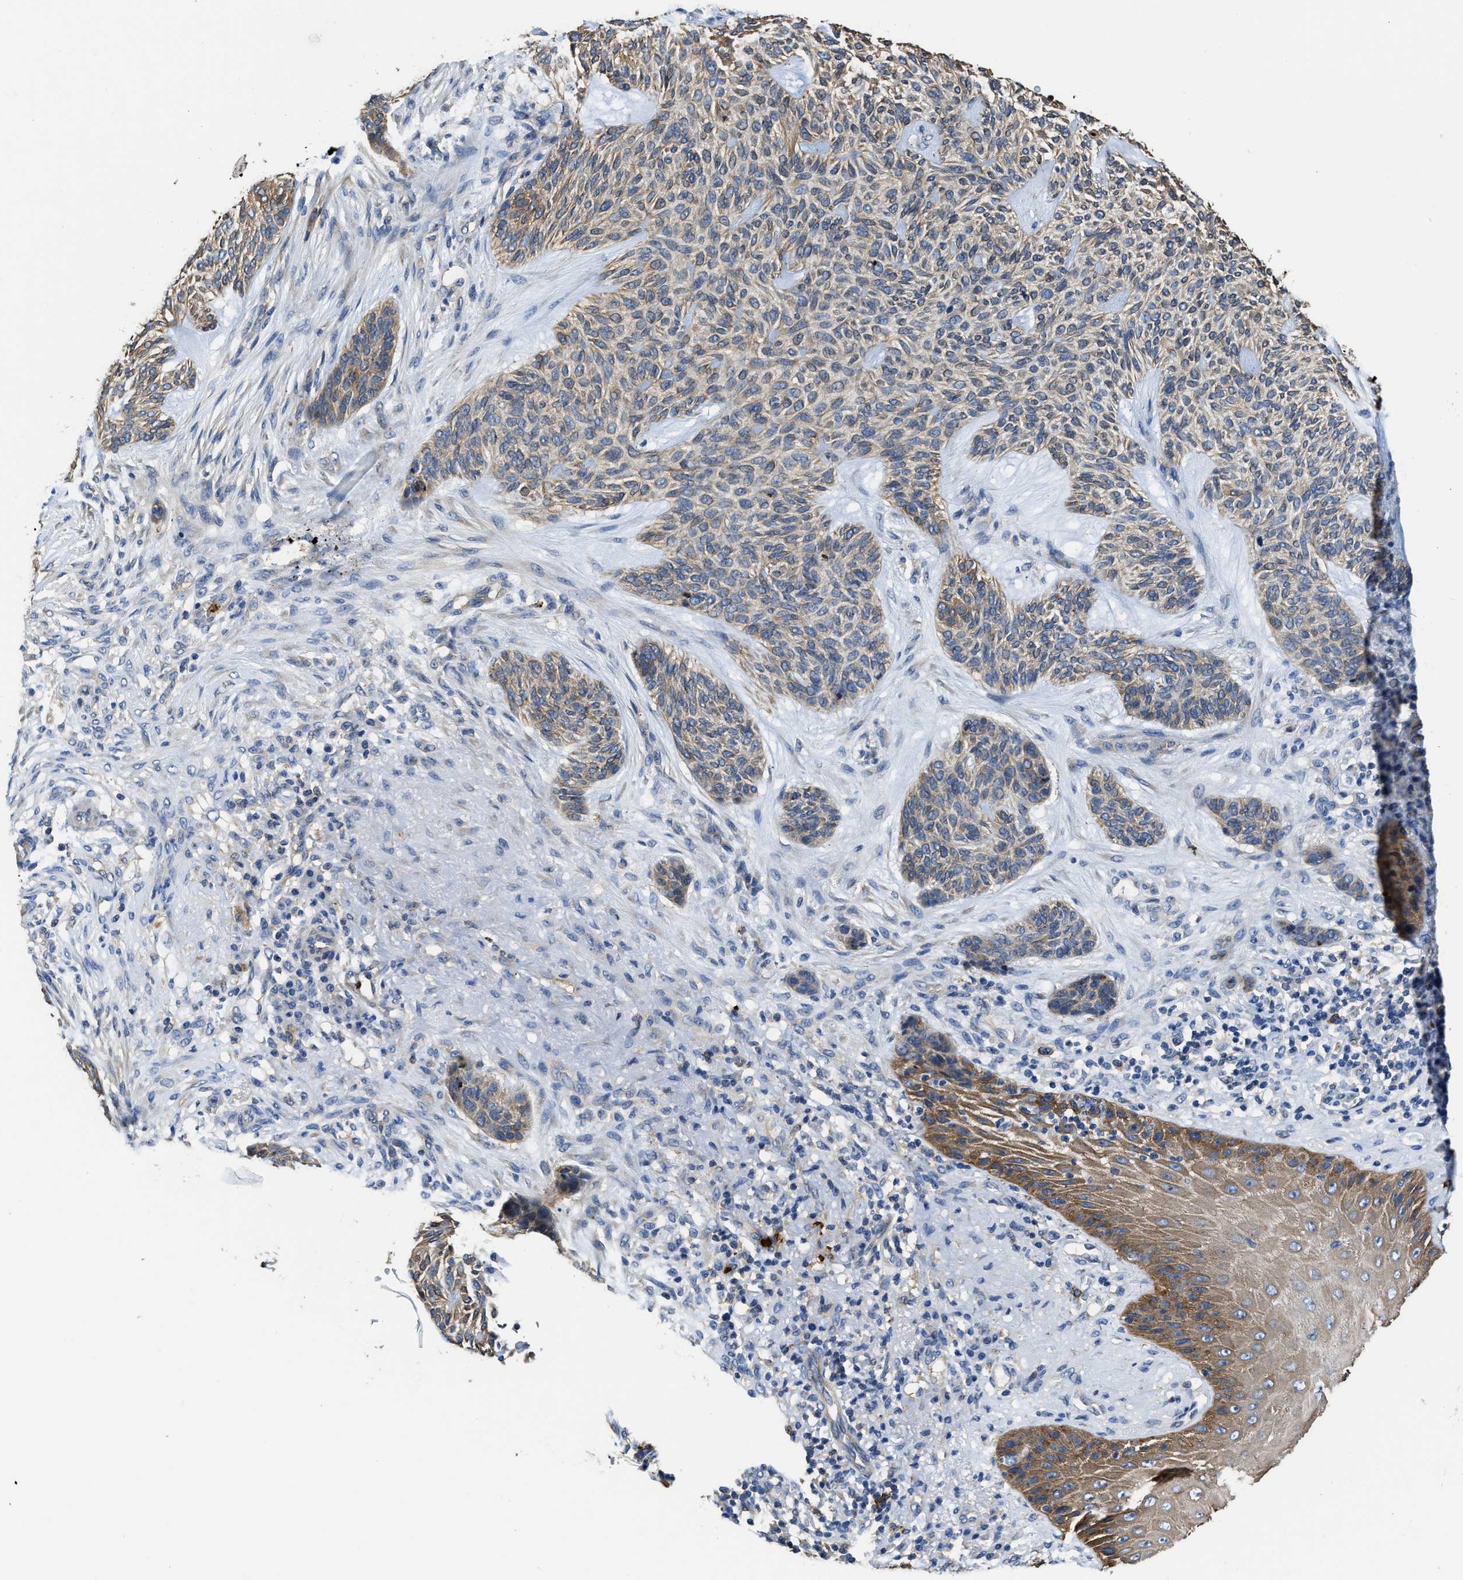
{"staining": {"intensity": "weak", "quantity": ">75%", "location": "cytoplasmic/membranous"}, "tissue": "skin cancer", "cell_type": "Tumor cells", "image_type": "cancer", "snomed": [{"axis": "morphology", "description": "Basal cell carcinoma"}, {"axis": "topography", "description": "Skin"}], "caption": "Immunohistochemistry micrograph of neoplastic tissue: basal cell carcinoma (skin) stained using immunohistochemistry displays low levels of weak protein expression localized specifically in the cytoplasmic/membranous of tumor cells, appearing as a cytoplasmic/membranous brown color.", "gene": "TRAF6", "patient": {"sex": "male", "age": 55}}